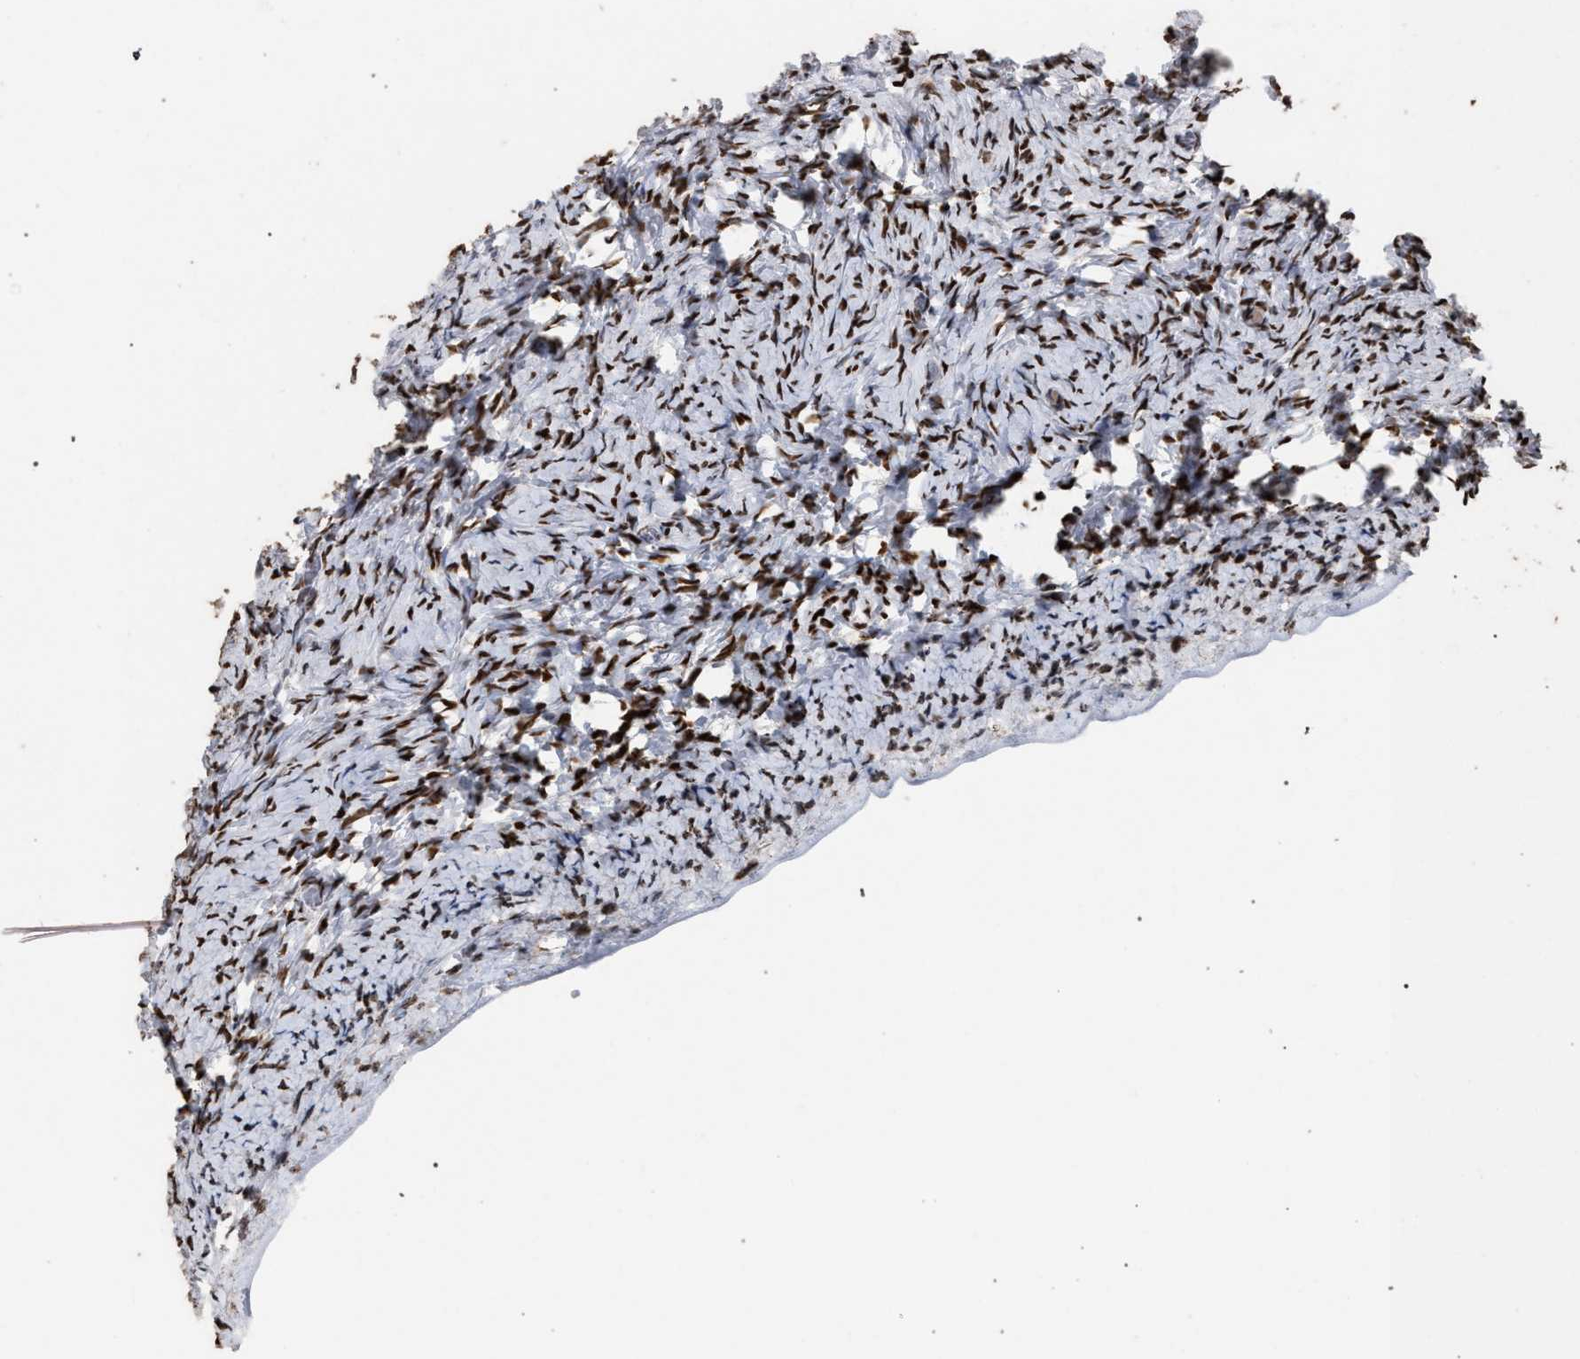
{"staining": {"intensity": "moderate", "quantity": ">75%", "location": "nuclear"}, "tissue": "ovary", "cell_type": "Ovarian stroma cells", "image_type": "normal", "snomed": [{"axis": "morphology", "description": "Normal tissue, NOS"}, {"axis": "topography", "description": "Ovary"}], "caption": "Immunohistochemical staining of normal human ovary shows moderate nuclear protein expression in about >75% of ovarian stroma cells. The staining was performed using DAB, with brown indicating positive protein expression. Nuclei are stained blue with hematoxylin.", "gene": "TP53BP1", "patient": {"sex": "female", "age": 27}}